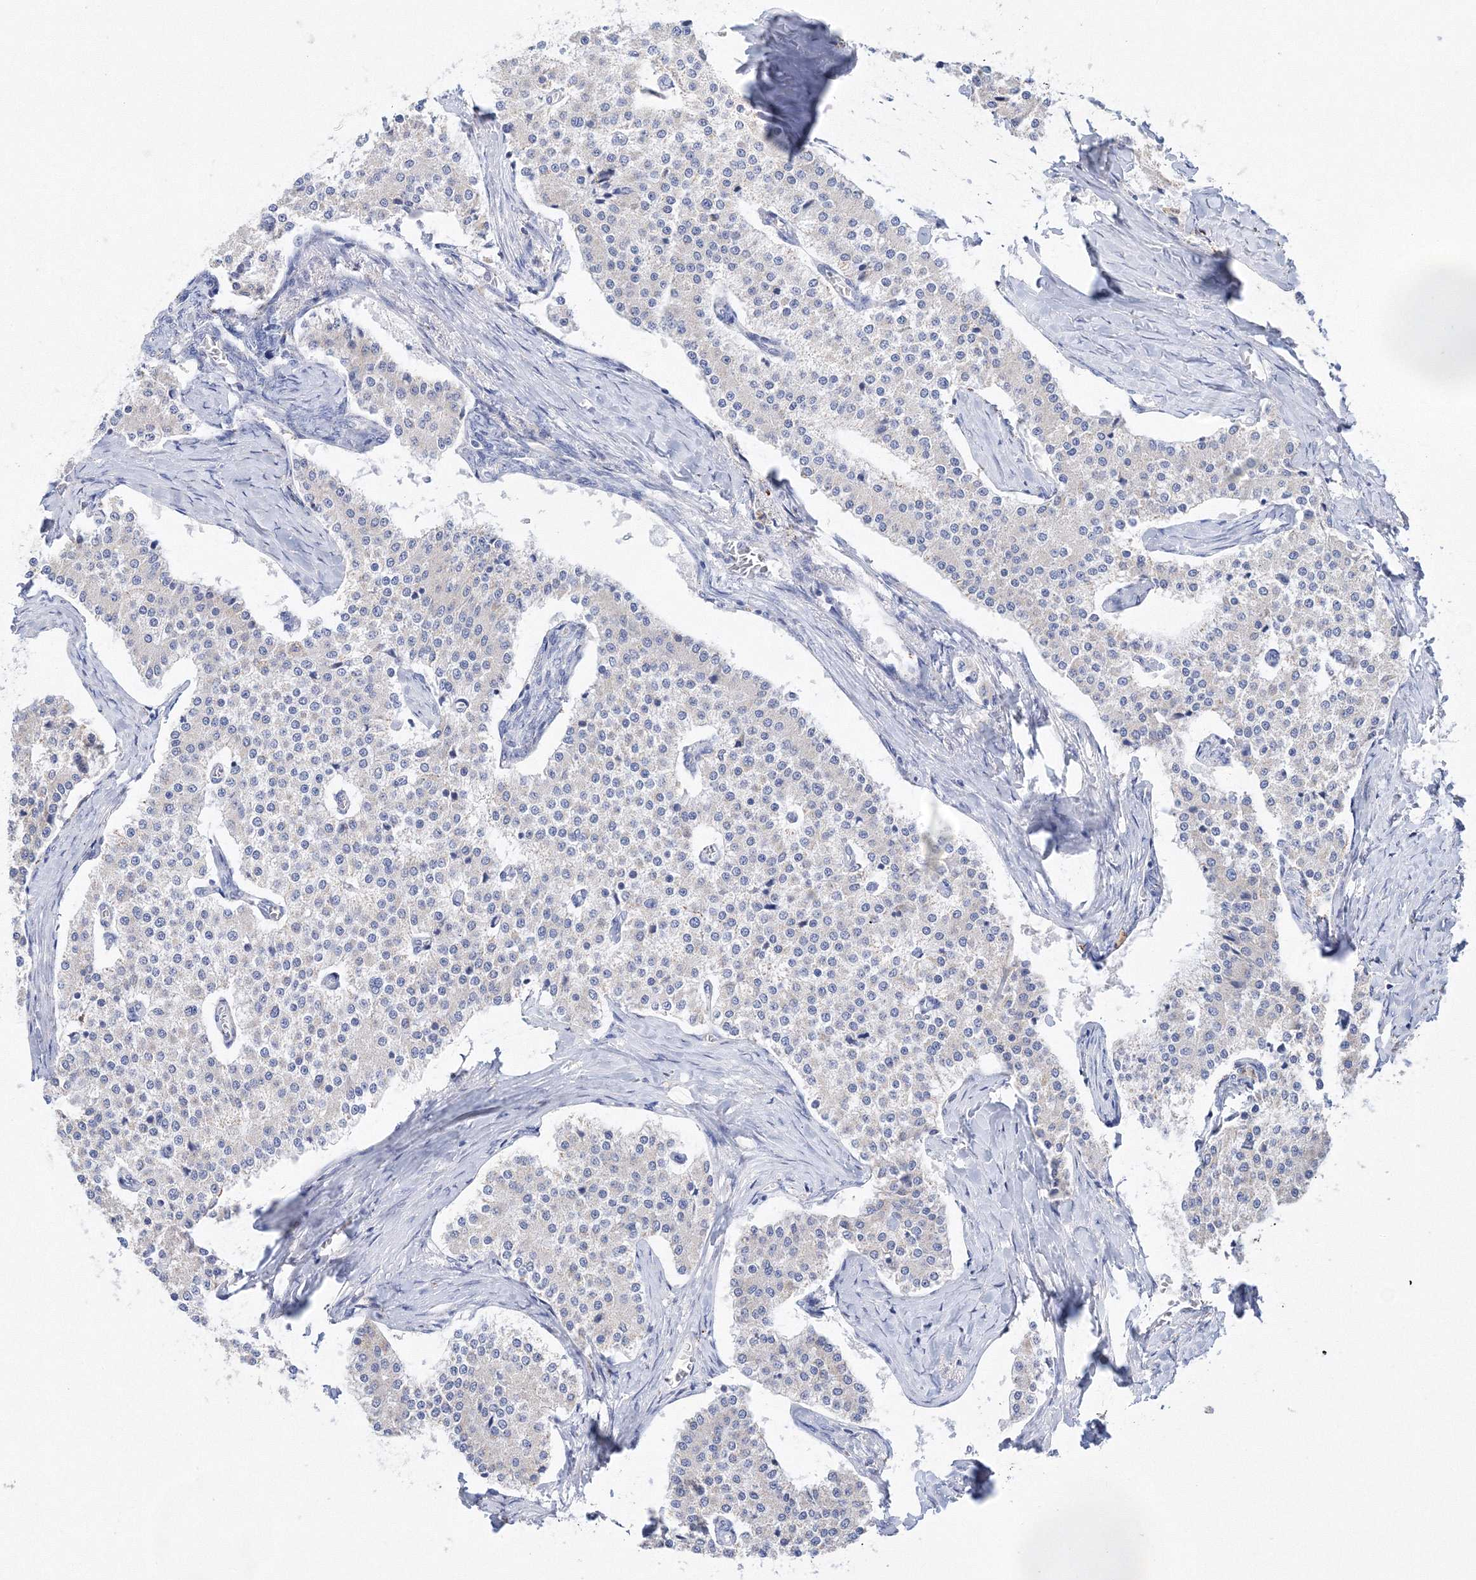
{"staining": {"intensity": "negative", "quantity": "none", "location": "none"}, "tissue": "carcinoid", "cell_type": "Tumor cells", "image_type": "cancer", "snomed": [{"axis": "morphology", "description": "Carcinoid, malignant, NOS"}, {"axis": "topography", "description": "Colon"}], "caption": "This is an immunohistochemistry (IHC) micrograph of human carcinoid. There is no staining in tumor cells.", "gene": "MERTK", "patient": {"sex": "female", "age": 52}}